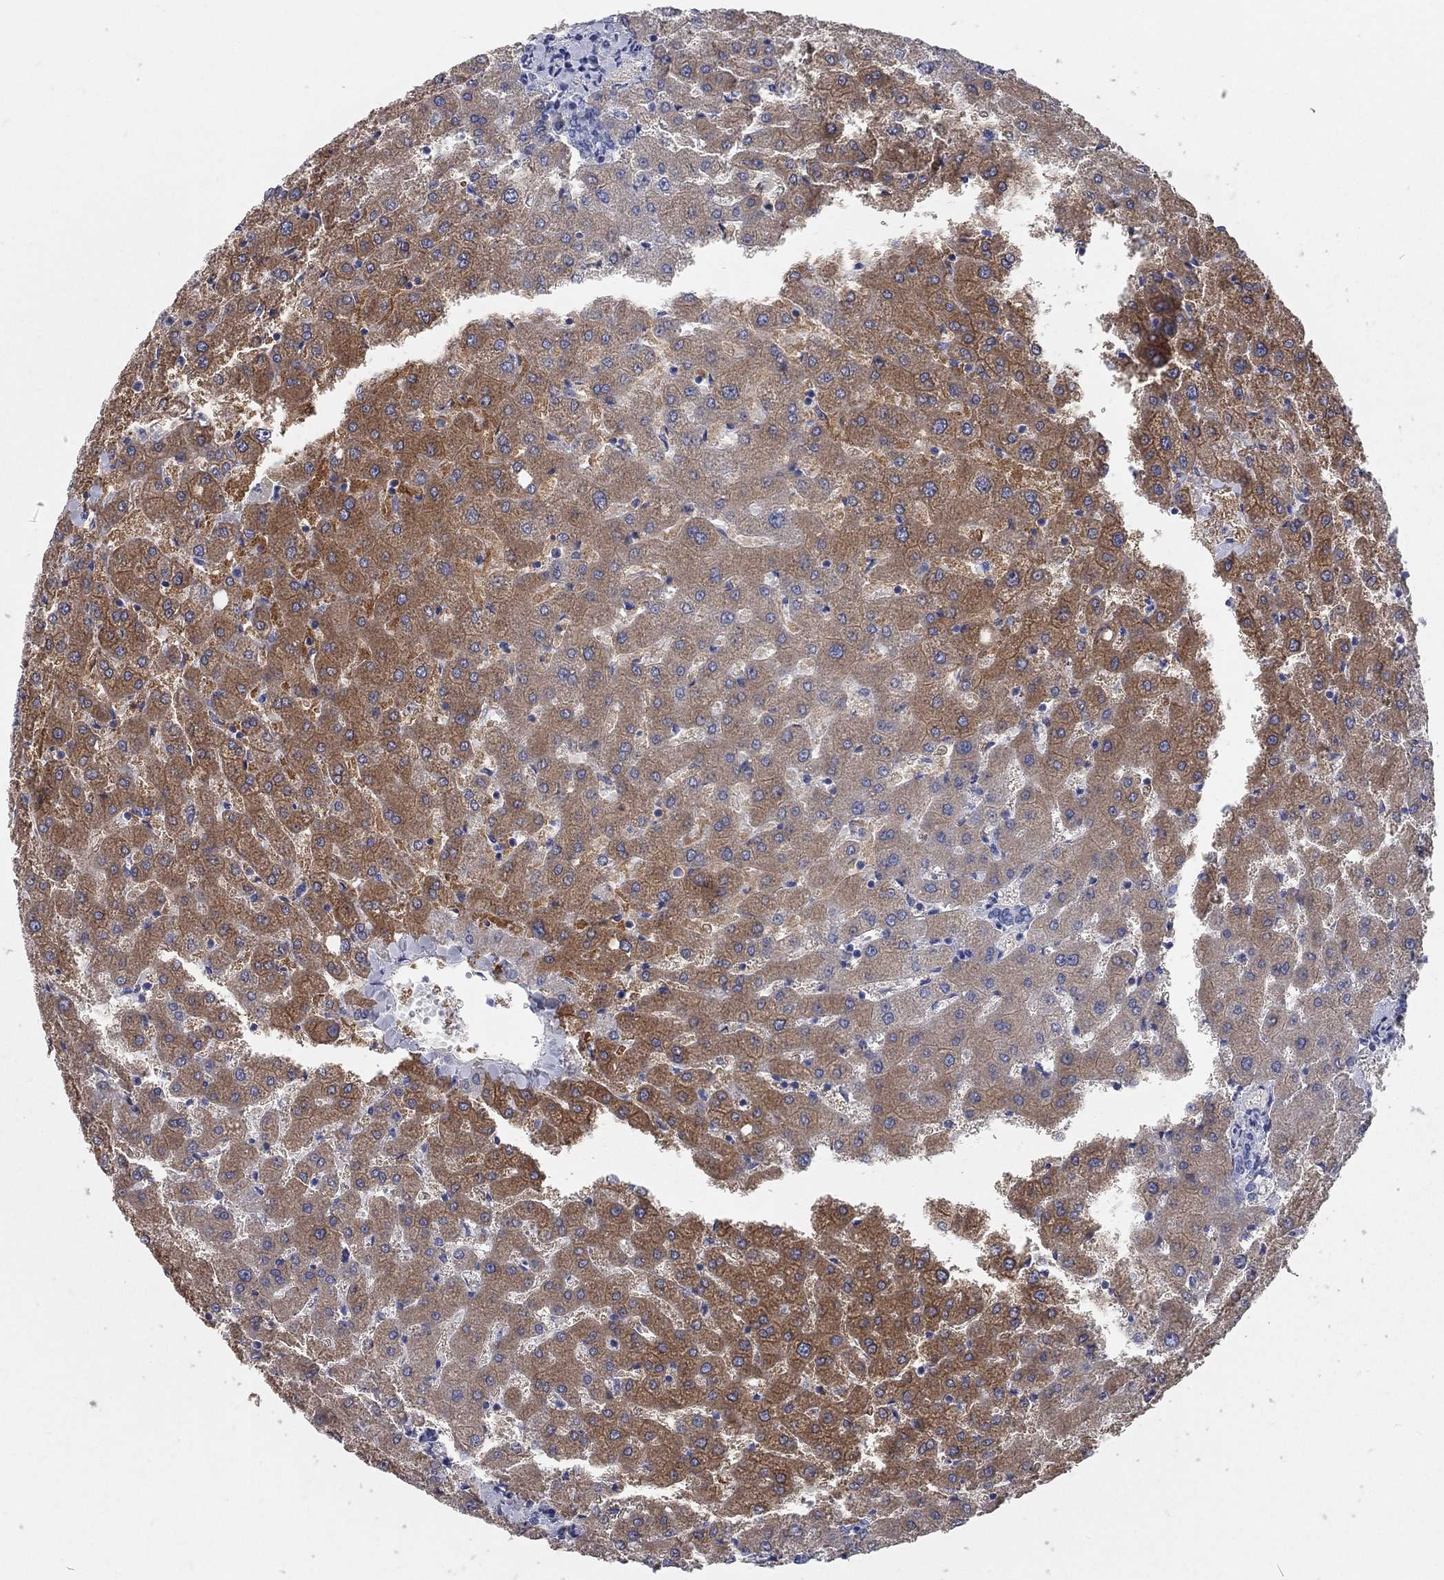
{"staining": {"intensity": "negative", "quantity": "none", "location": "none"}, "tissue": "liver", "cell_type": "Cholangiocytes", "image_type": "normal", "snomed": [{"axis": "morphology", "description": "Normal tissue, NOS"}, {"axis": "topography", "description": "Liver"}], "caption": "A high-resolution histopathology image shows immunohistochemistry (IHC) staining of benign liver, which displays no significant expression in cholangiocytes. (DAB immunohistochemistry with hematoxylin counter stain).", "gene": "AOX1", "patient": {"sex": "female", "age": 50}}